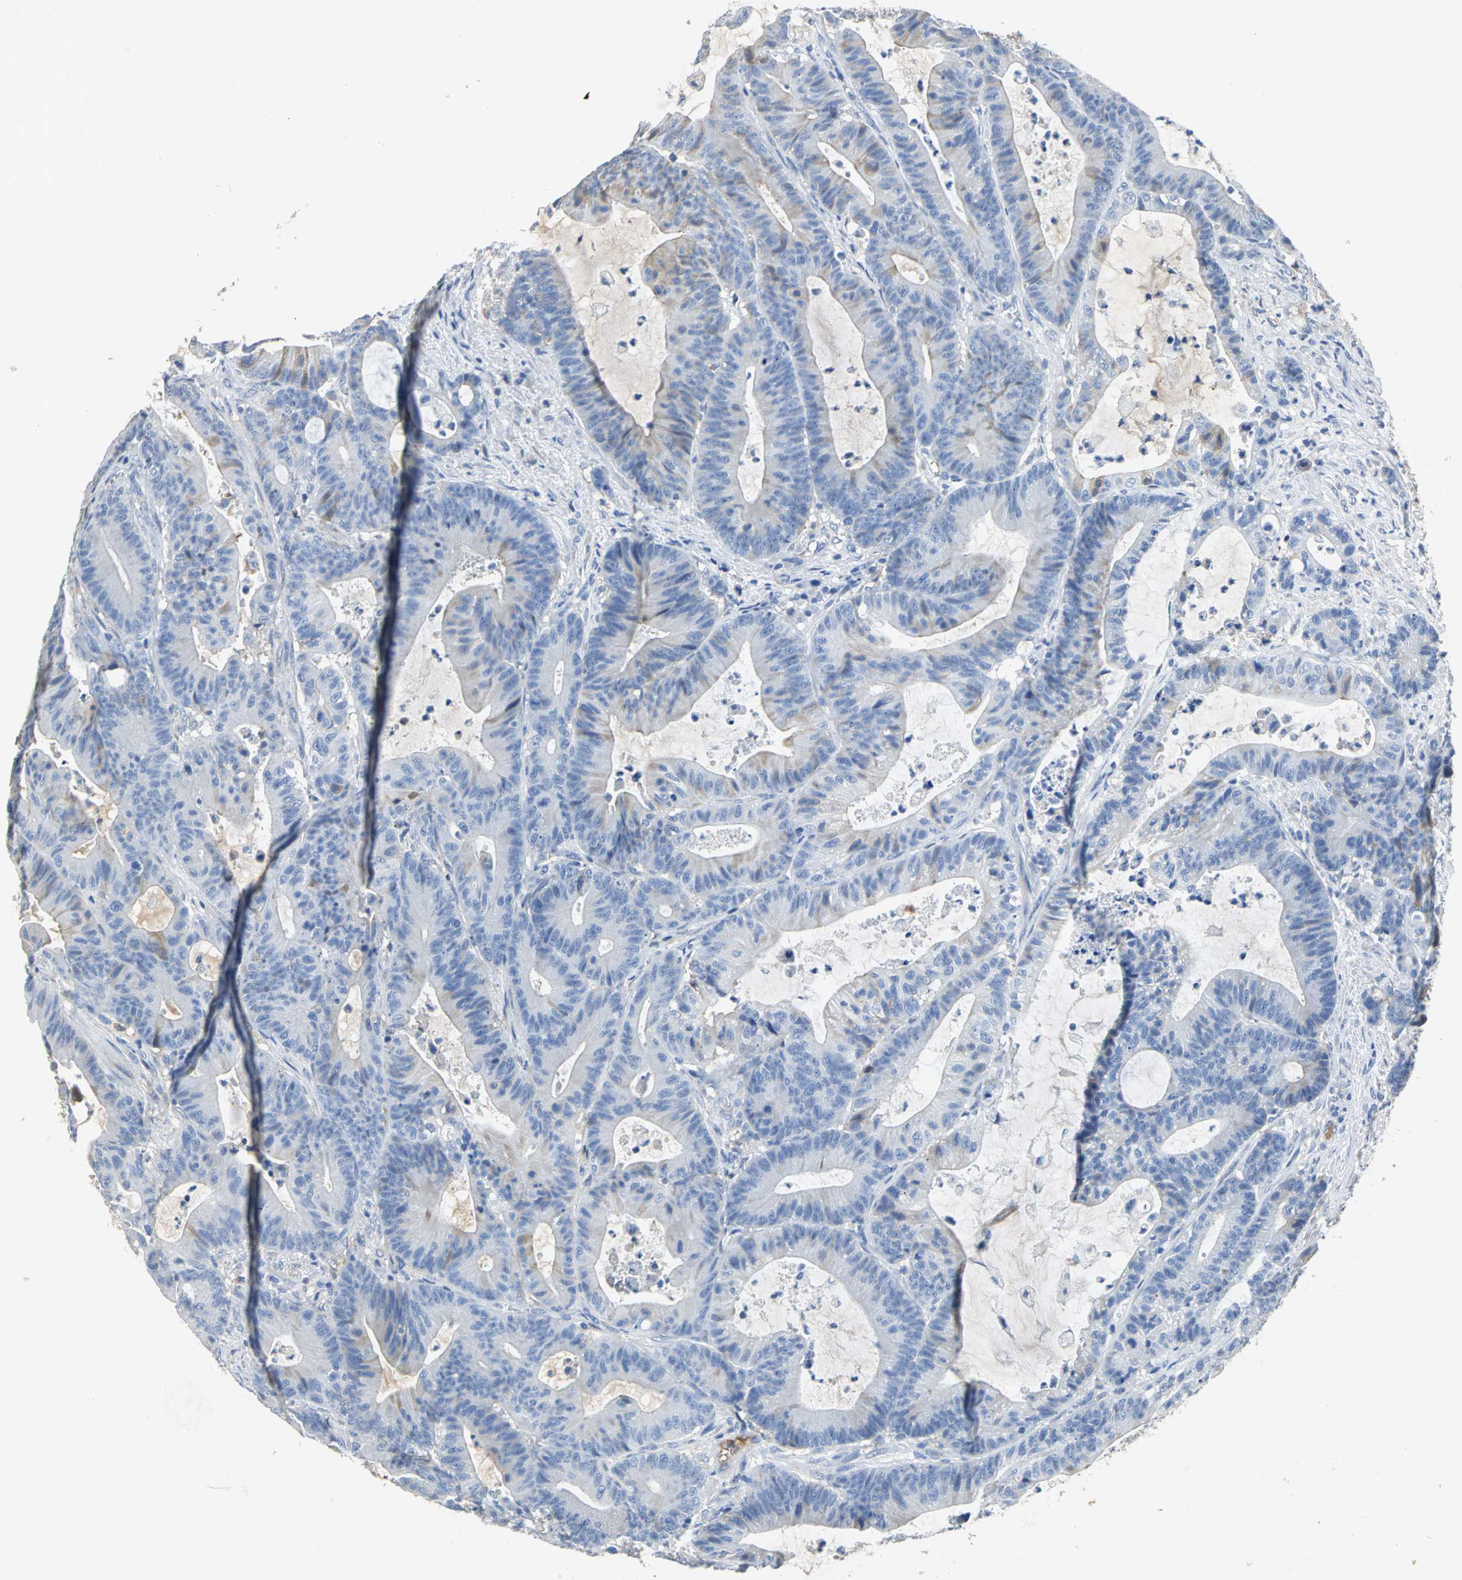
{"staining": {"intensity": "moderate", "quantity": "<25%", "location": "cytoplasmic/membranous"}, "tissue": "colorectal cancer", "cell_type": "Tumor cells", "image_type": "cancer", "snomed": [{"axis": "morphology", "description": "Adenocarcinoma, NOS"}, {"axis": "topography", "description": "Colon"}], "caption": "Colorectal cancer (adenocarcinoma) stained with IHC demonstrates moderate cytoplasmic/membranous expression in approximately <25% of tumor cells.", "gene": "GYG2", "patient": {"sex": "female", "age": 84}}